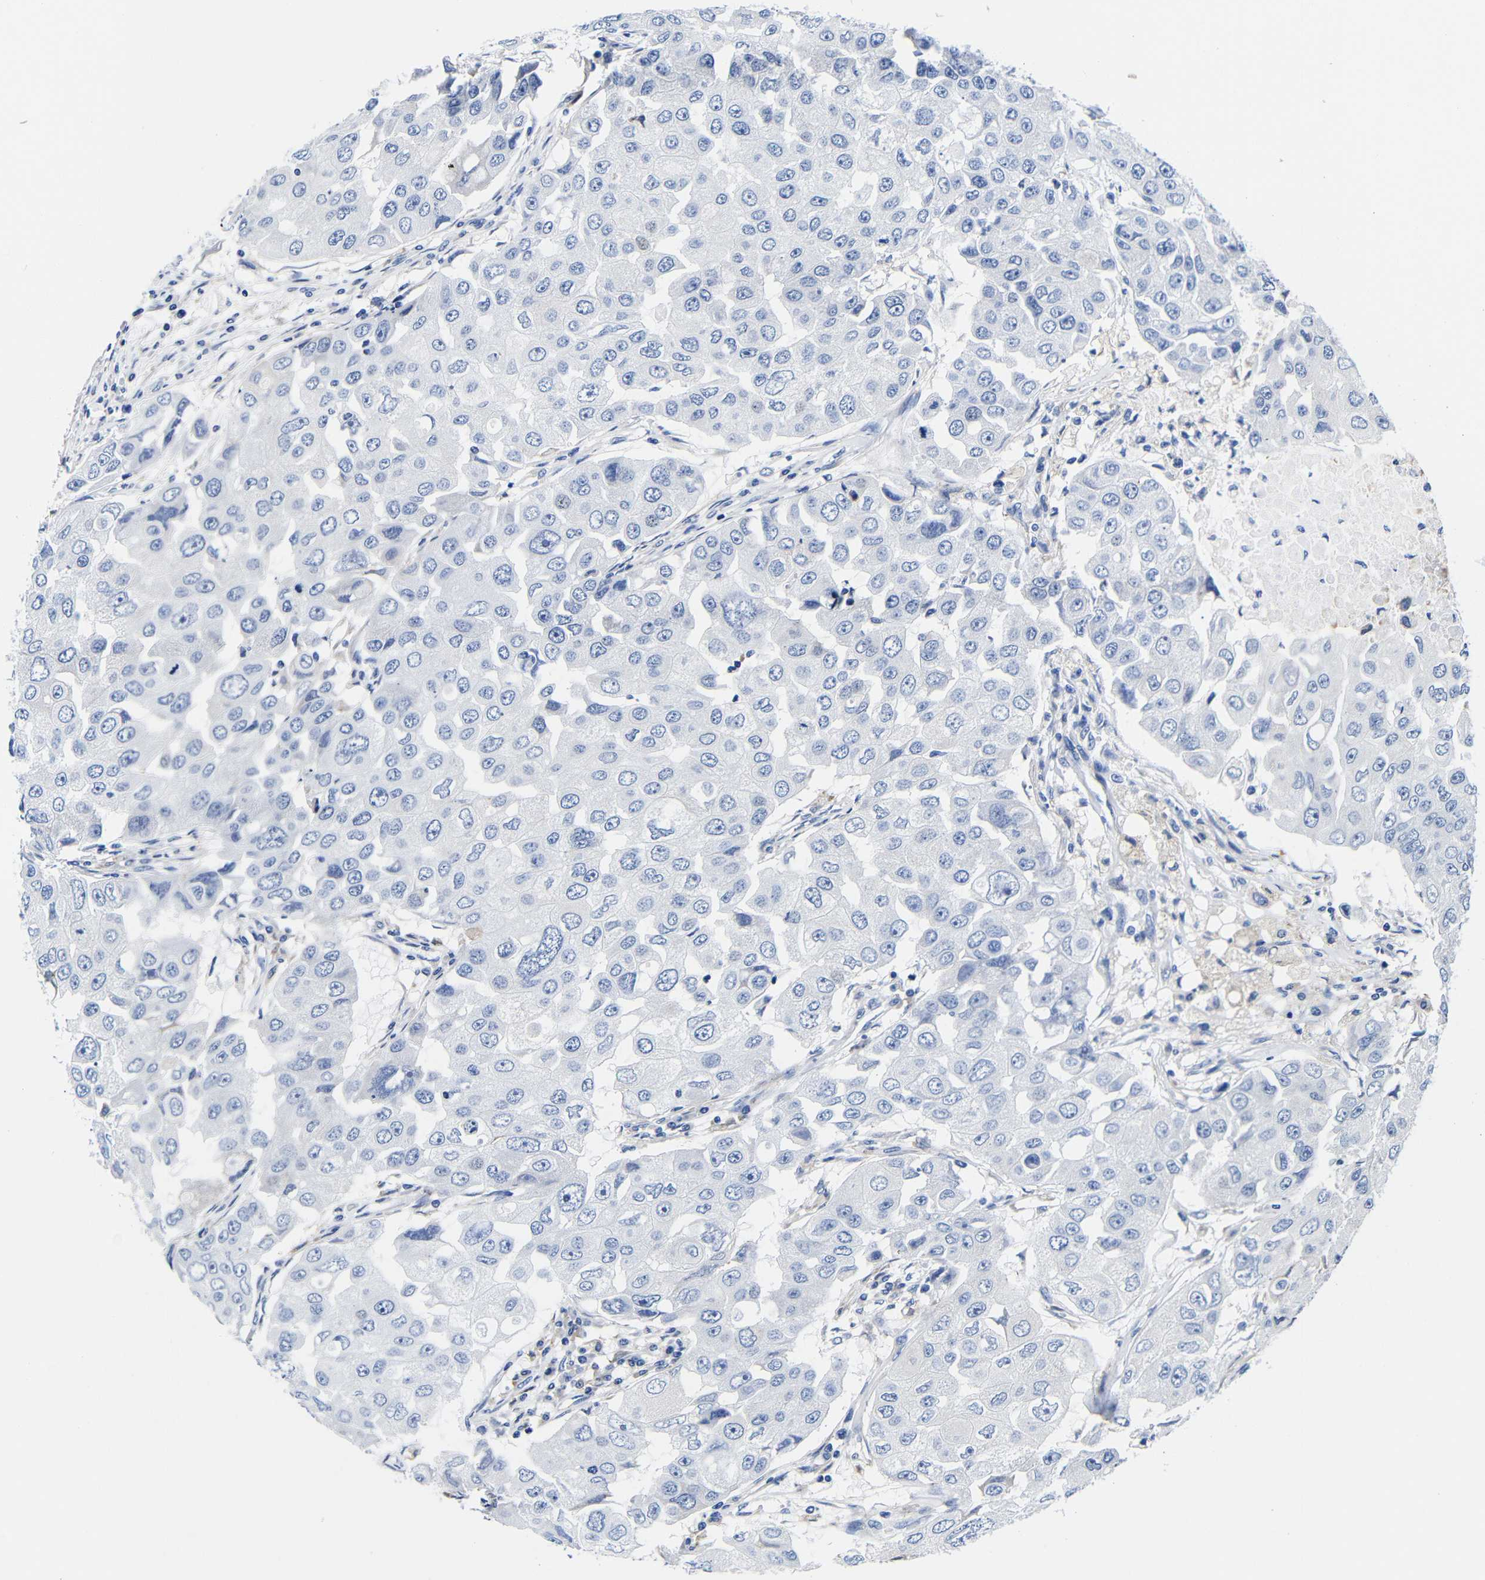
{"staining": {"intensity": "negative", "quantity": "none", "location": "none"}, "tissue": "breast cancer", "cell_type": "Tumor cells", "image_type": "cancer", "snomed": [{"axis": "morphology", "description": "Duct carcinoma"}, {"axis": "topography", "description": "Breast"}], "caption": "This is an immunohistochemistry micrograph of human intraductal carcinoma (breast). There is no staining in tumor cells.", "gene": "CLEC4G", "patient": {"sex": "female", "age": 27}}